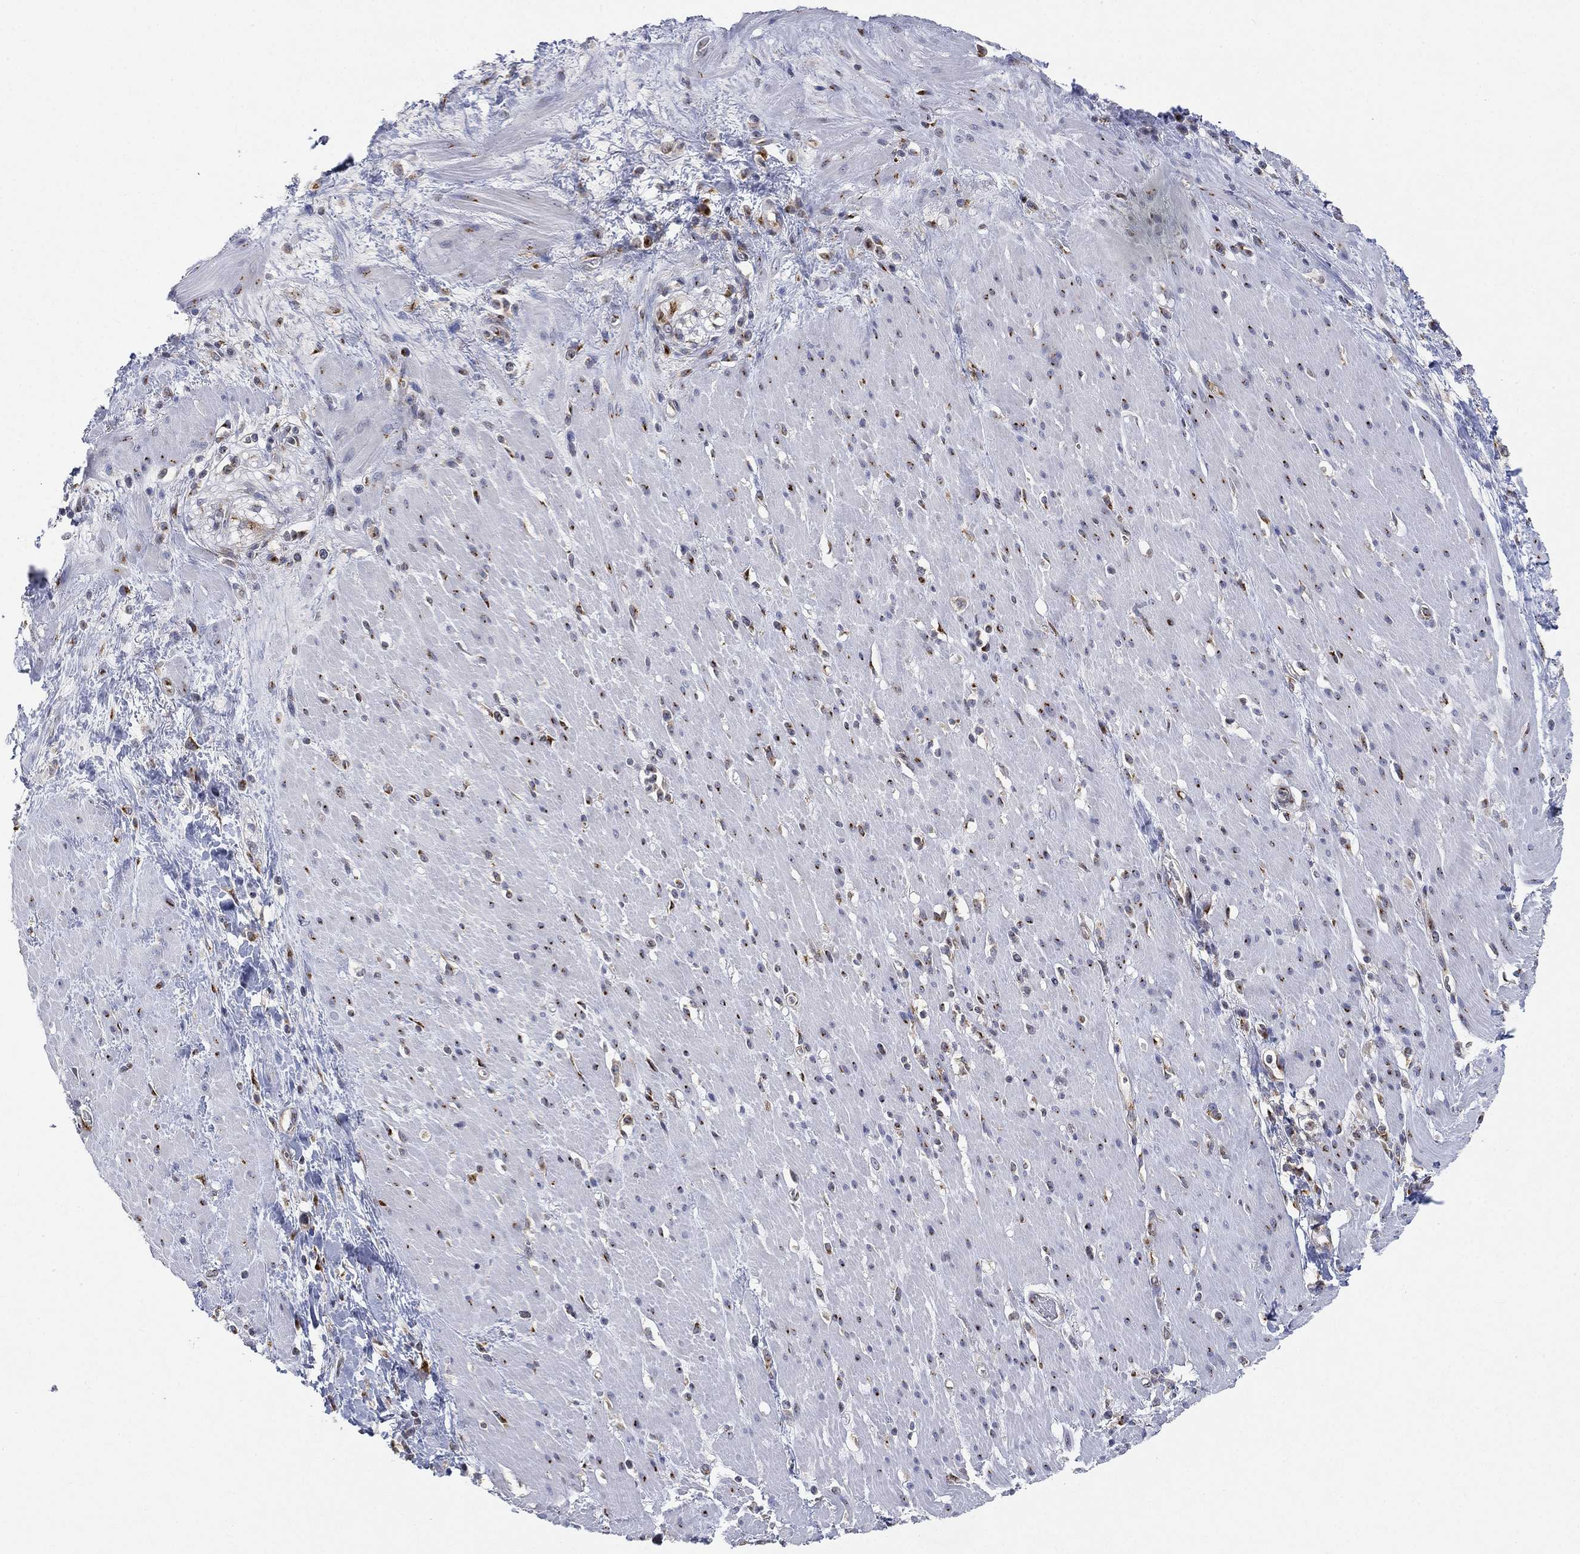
{"staining": {"intensity": "strong", "quantity": "25%-75%", "location": "cytoplasmic/membranous"}, "tissue": "smooth muscle", "cell_type": "Smooth muscle cells", "image_type": "normal", "snomed": [{"axis": "morphology", "description": "Normal tissue, NOS"}, {"axis": "topography", "description": "Soft tissue"}, {"axis": "topography", "description": "Smooth muscle"}], "caption": "An image of smooth muscle stained for a protein exhibits strong cytoplasmic/membranous brown staining in smooth muscle cells.", "gene": "TICAM1", "patient": {"sex": "male", "age": 72}}